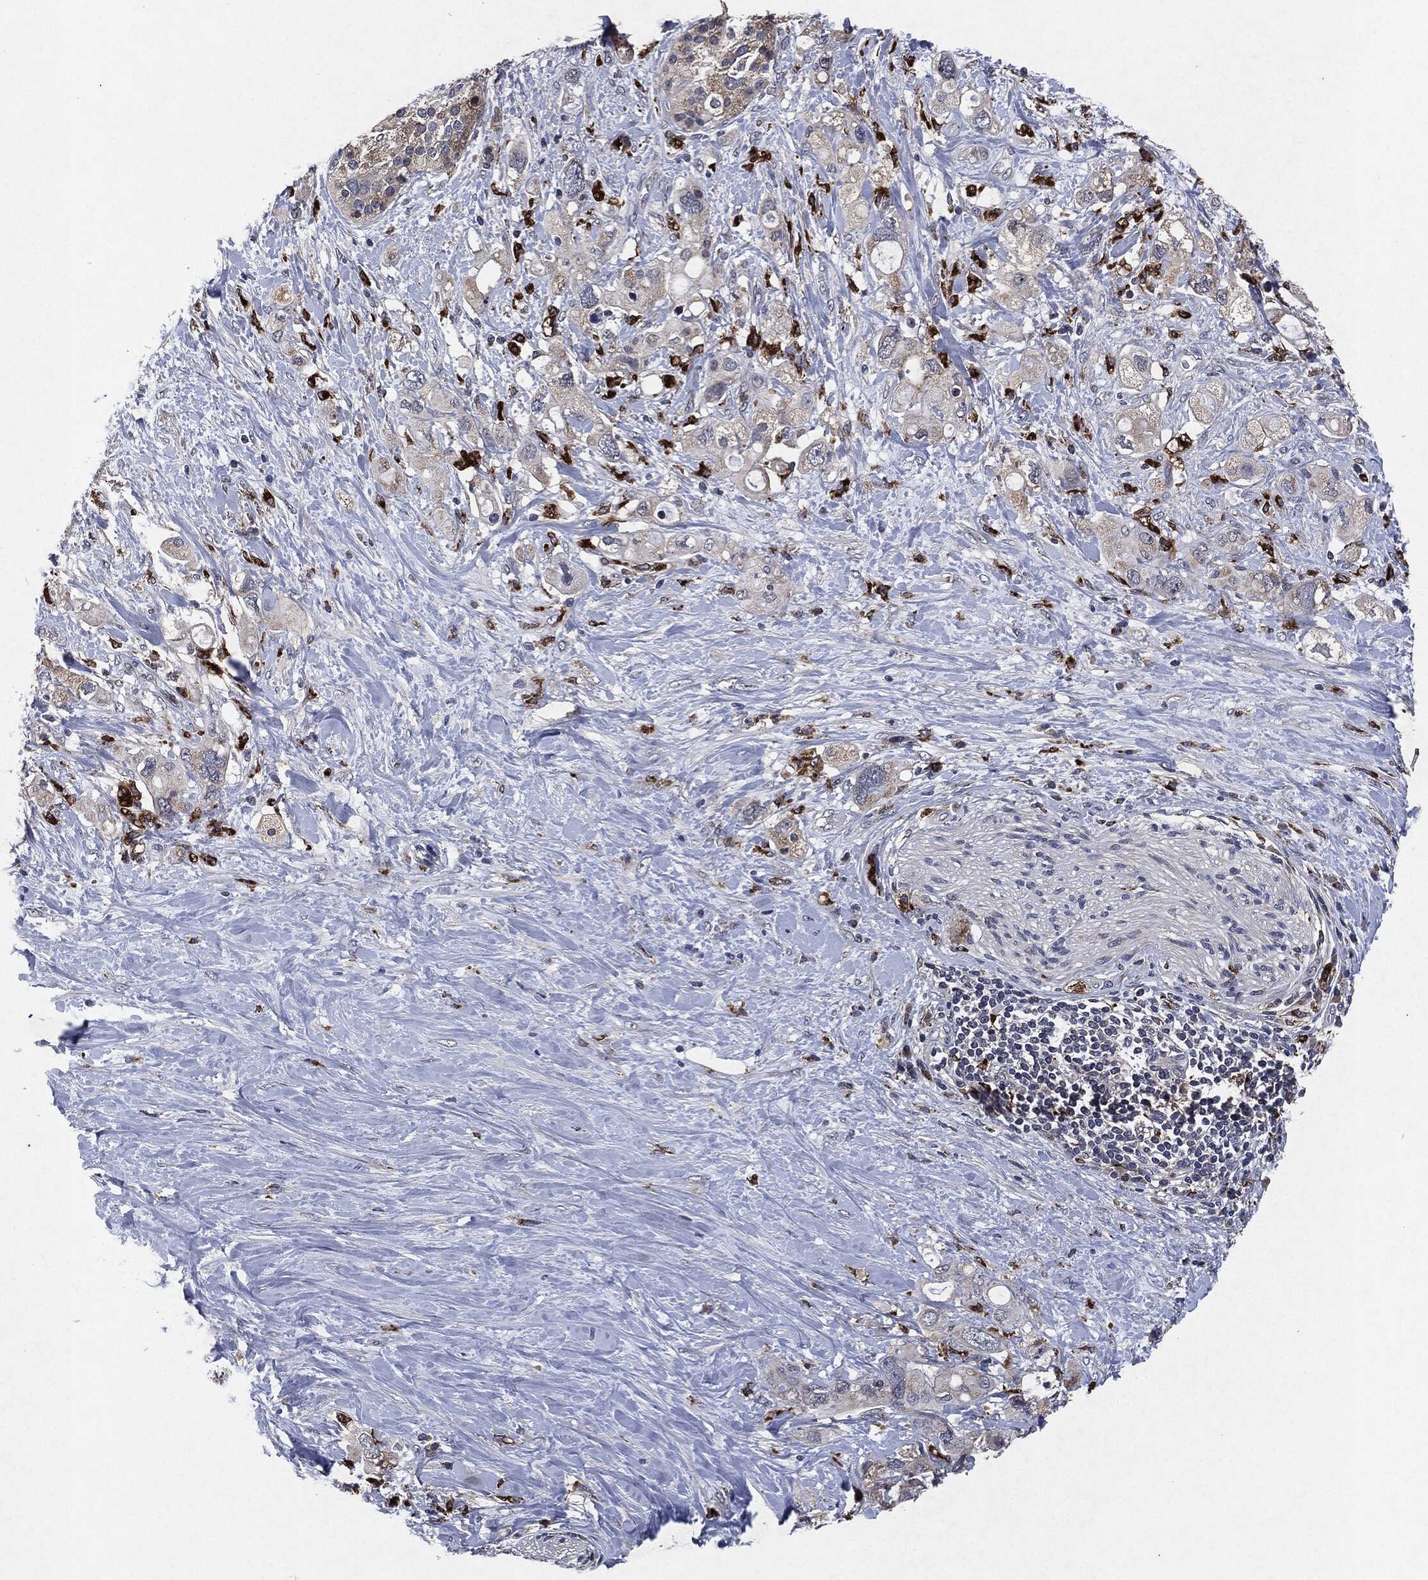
{"staining": {"intensity": "moderate", "quantity": "<25%", "location": "cytoplasmic/membranous"}, "tissue": "pancreatic cancer", "cell_type": "Tumor cells", "image_type": "cancer", "snomed": [{"axis": "morphology", "description": "Adenocarcinoma, NOS"}, {"axis": "topography", "description": "Pancreas"}], "caption": "A brown stain highlights moderate cytoplasmic/membranous positivity of a protein in pancreatic cancer (adenocarcinoma) tumor cells.", "gene": "SLC31A2", "patient": {"sex": "female", "age": 56}}